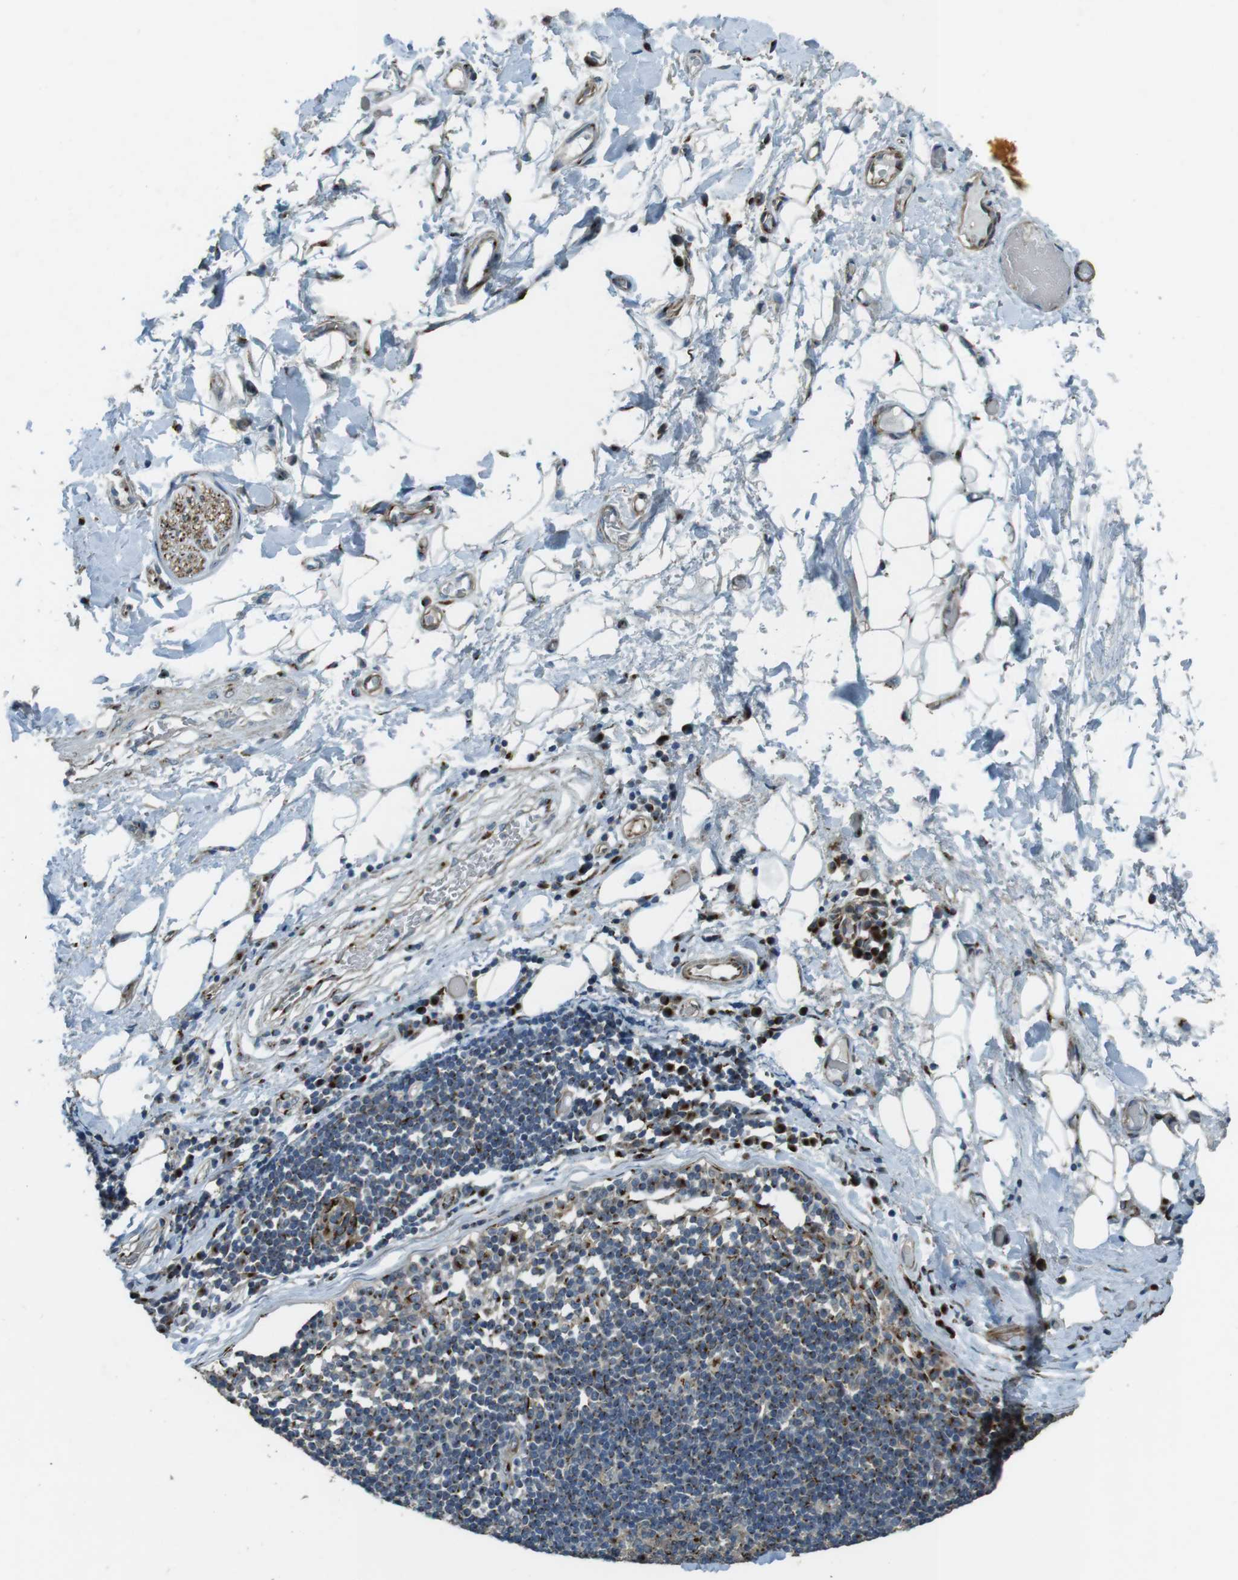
{"staining": {"intensity": "moderate", "quantity": "<25%", "location": "cytoplasmic/membranous"}, "tissue": "adipose tissue", "cell_type": "Adipocytes", "image_type": "normal", "snomed": [{"axis": "morphology", "description": "Normal tissue, NOS"}, {"axis": "morphology", "description": "Adenocarcinoma, NOS"}, {"axis": "topography", "description": "Esophagus"}], "caption": "IHC staining of unremarkable adipose tissue, which exhibits low levels of moderate cytoplasmic/membranous positivity in about <25% of adipocytes indicating moderate cytoplasmic/membranous protein staining. The staining was performed using DAB (3,3'-diaminobenzidine) (brown) for protein detection and nuclei were counterstained in hematoxylin (blue).", "gene": "TMEM115", "patient": {"sex": "male", "age": 62}}